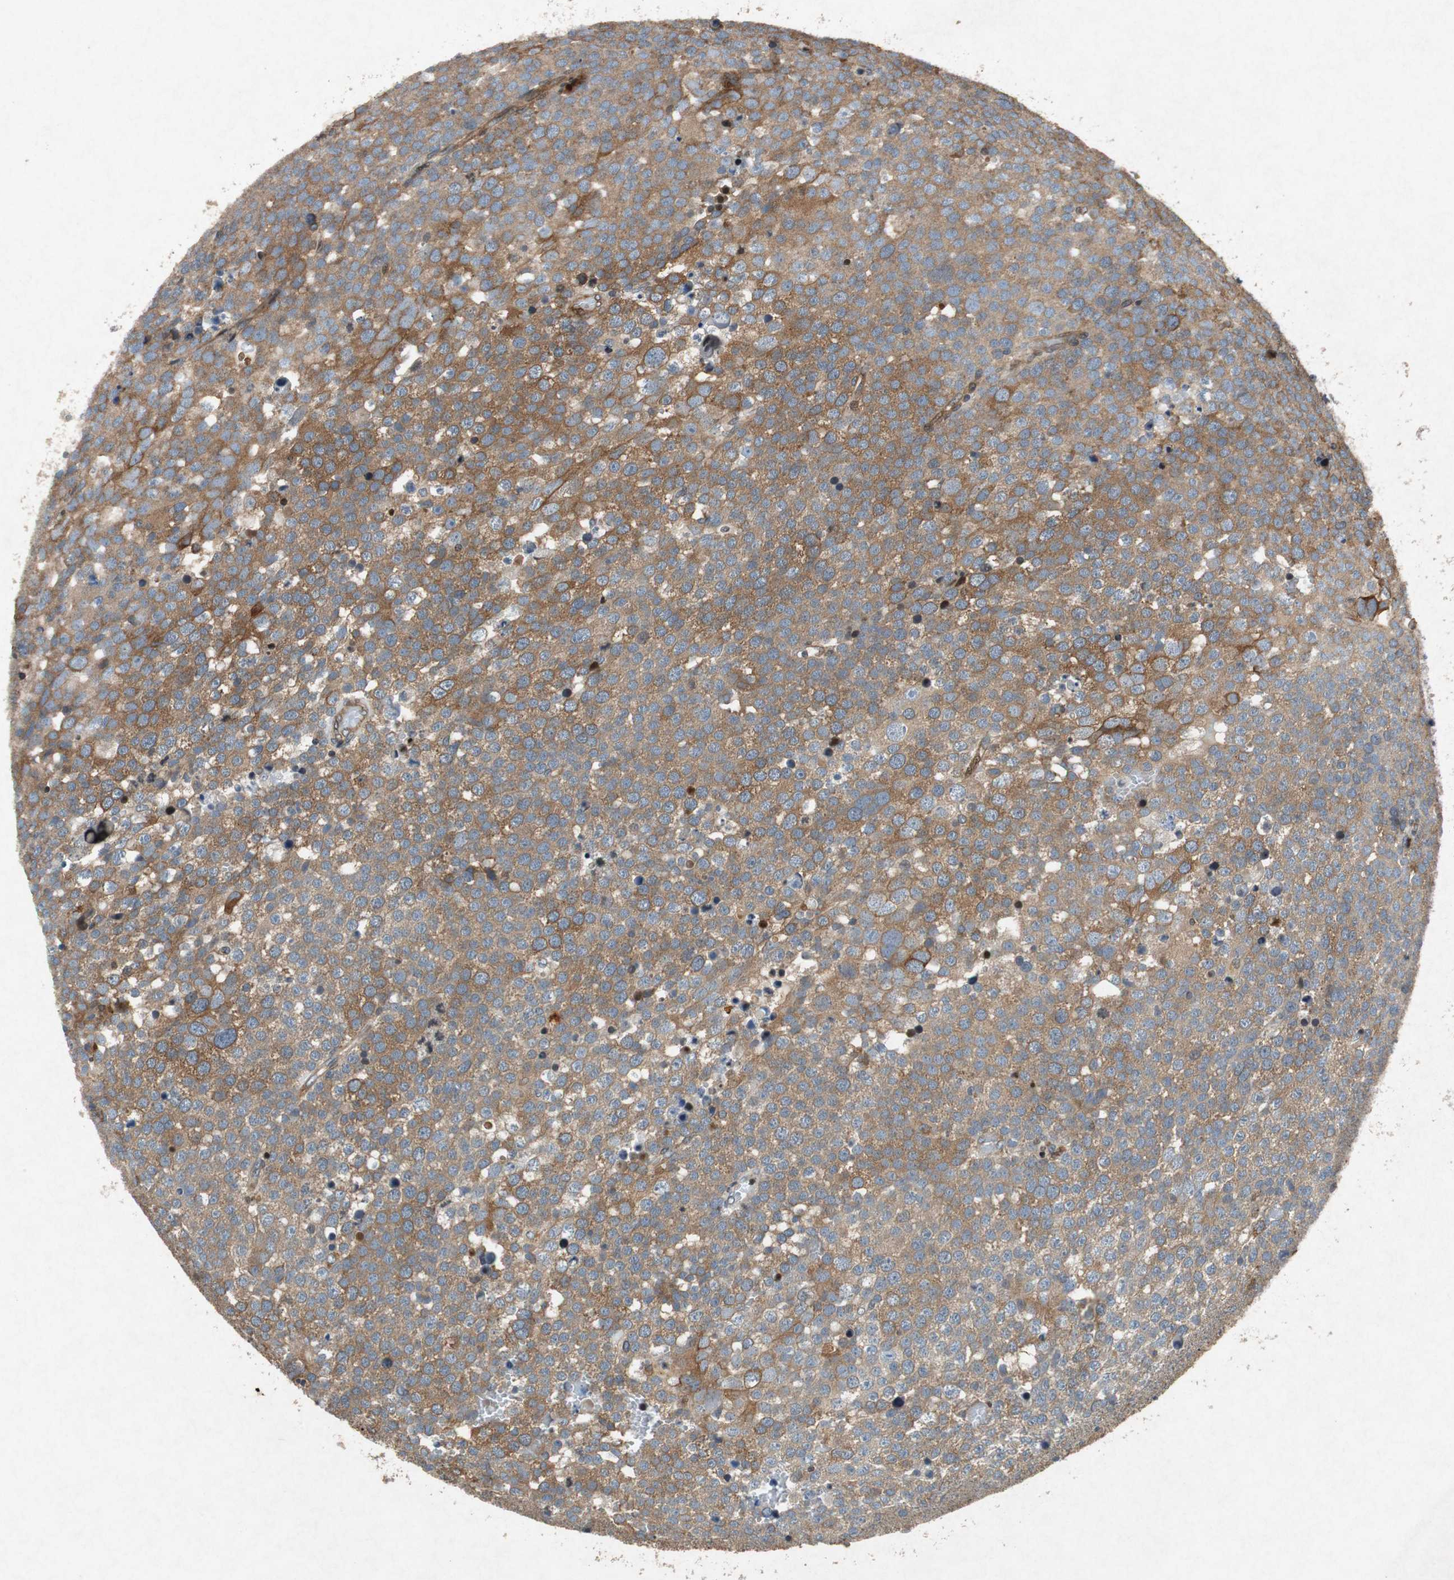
{"staining": {"intensity": "moderate", "quantity": ">75%", "location": "cytoplasmic/membranous"}, "tissue": "testis cancer", "cell_type": "Tumor cells", "image_type": "cancer", "snomed": [{"axis": "morphology", "description": "Seminoma, NOS"}, {"axis": "topography", "description": "Testis"}], "caption": "Moderate cytoplasmic/membranous protein expression is seen in approximately >75% of tumor cells in testis cancer.", "gene": "TUBA4A", "patient": {"sex": "male", "age": 71}}